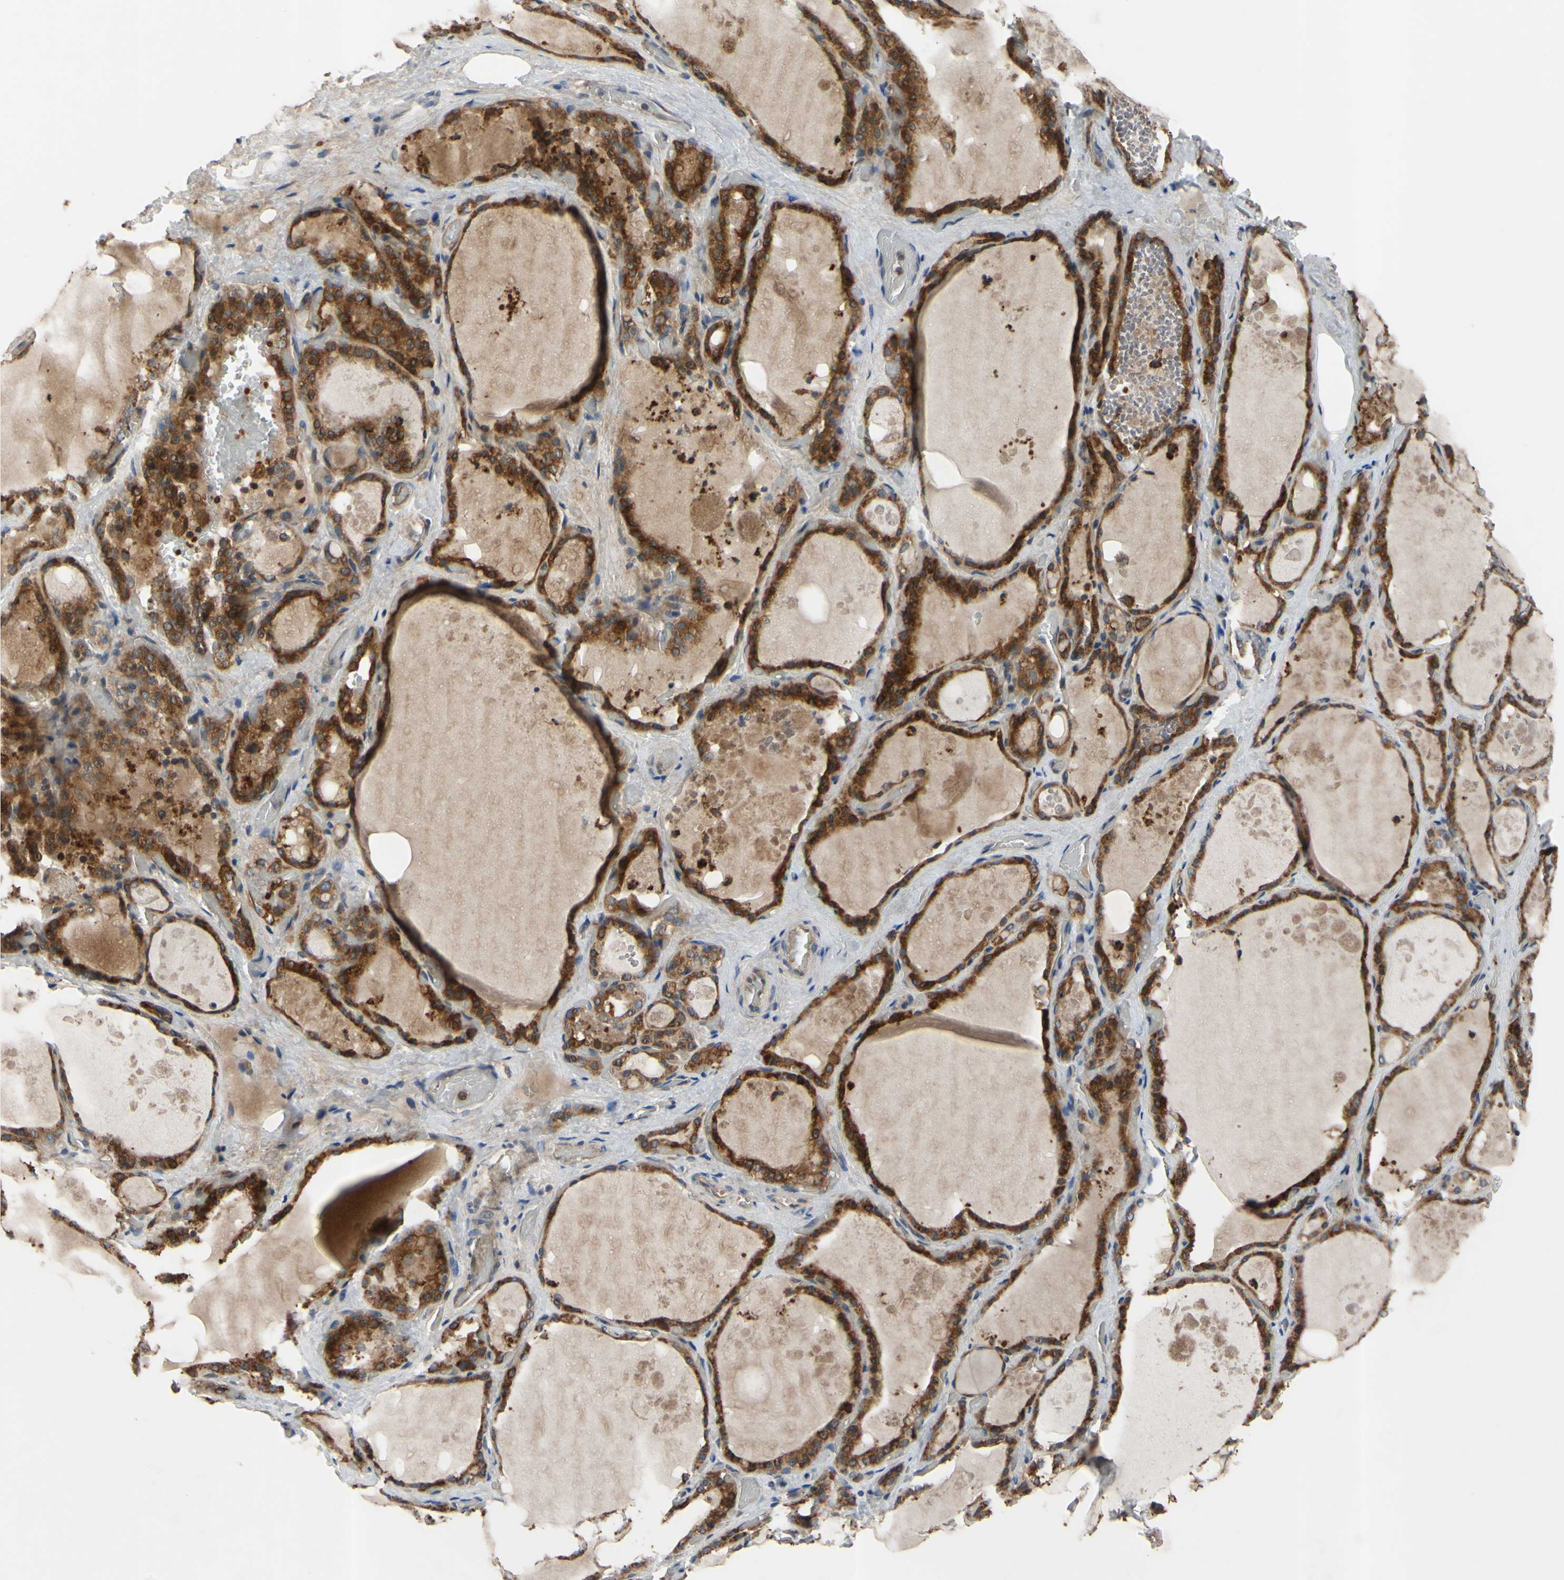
{"staining": {"intensity": "strong", "quantity": ">75%", "location": "cytoplasmic/membranous"}, "tissue": "thyroid gland", "cell_type": "Glandular cells", "image_type": "normal", "snomed": [{"axis": "morphology", "description": "Normal tissue, NOS"}, {"axis": "topography", "description": "Thyroid gland"}], "caption": "Benign thyroid gland exhibits strong cytoplasmic/membranous expression in approximately >75% of glandular cells, visualized by immunohistochemistry. (IHC, brightfield microscopy, high magnification).", "gene": "XIAP", "patient": {"sex": "male", "age": 61}}